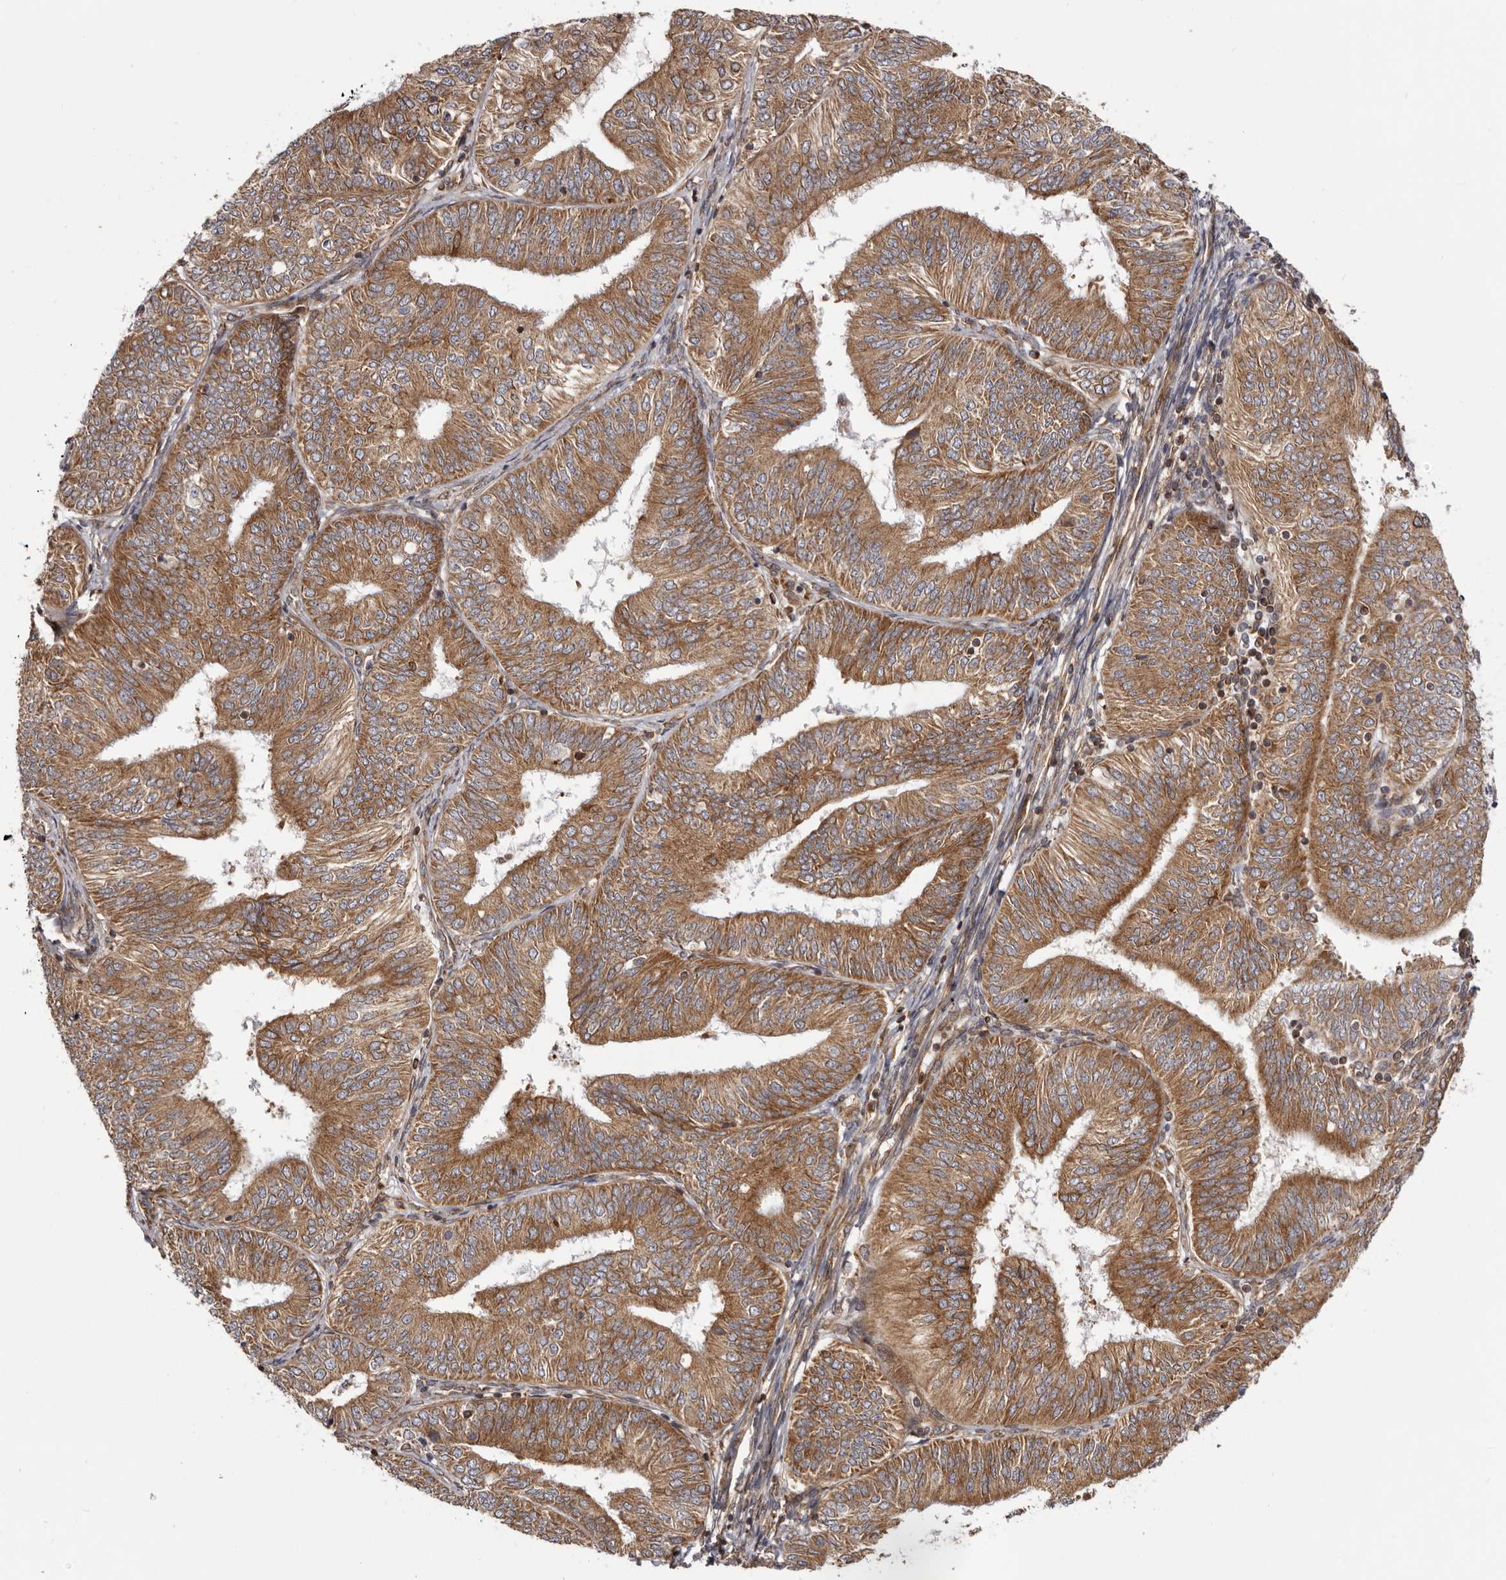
{"staining": {"intensity": "moderate", "quantity": ">75%", "location": "cytoplasmic/membranous"}, "tissue": "endometrial cancer", "cell_type": "Tumor cells", "image_type": "cancer", "snomed": [{"axis": "morphology", "description": "Adenocarcinoma, NOS"}, {"axis": "topography", "description": "Endometrium"}], "caption": "Tumor cells reveal medium levels of moderate cytoplasmic/membranous staining in about >75% of cells in adenocarcinoma (endometrial).", "gene": "C4orf3", "patient": {"sex": "female", "age": 58}}